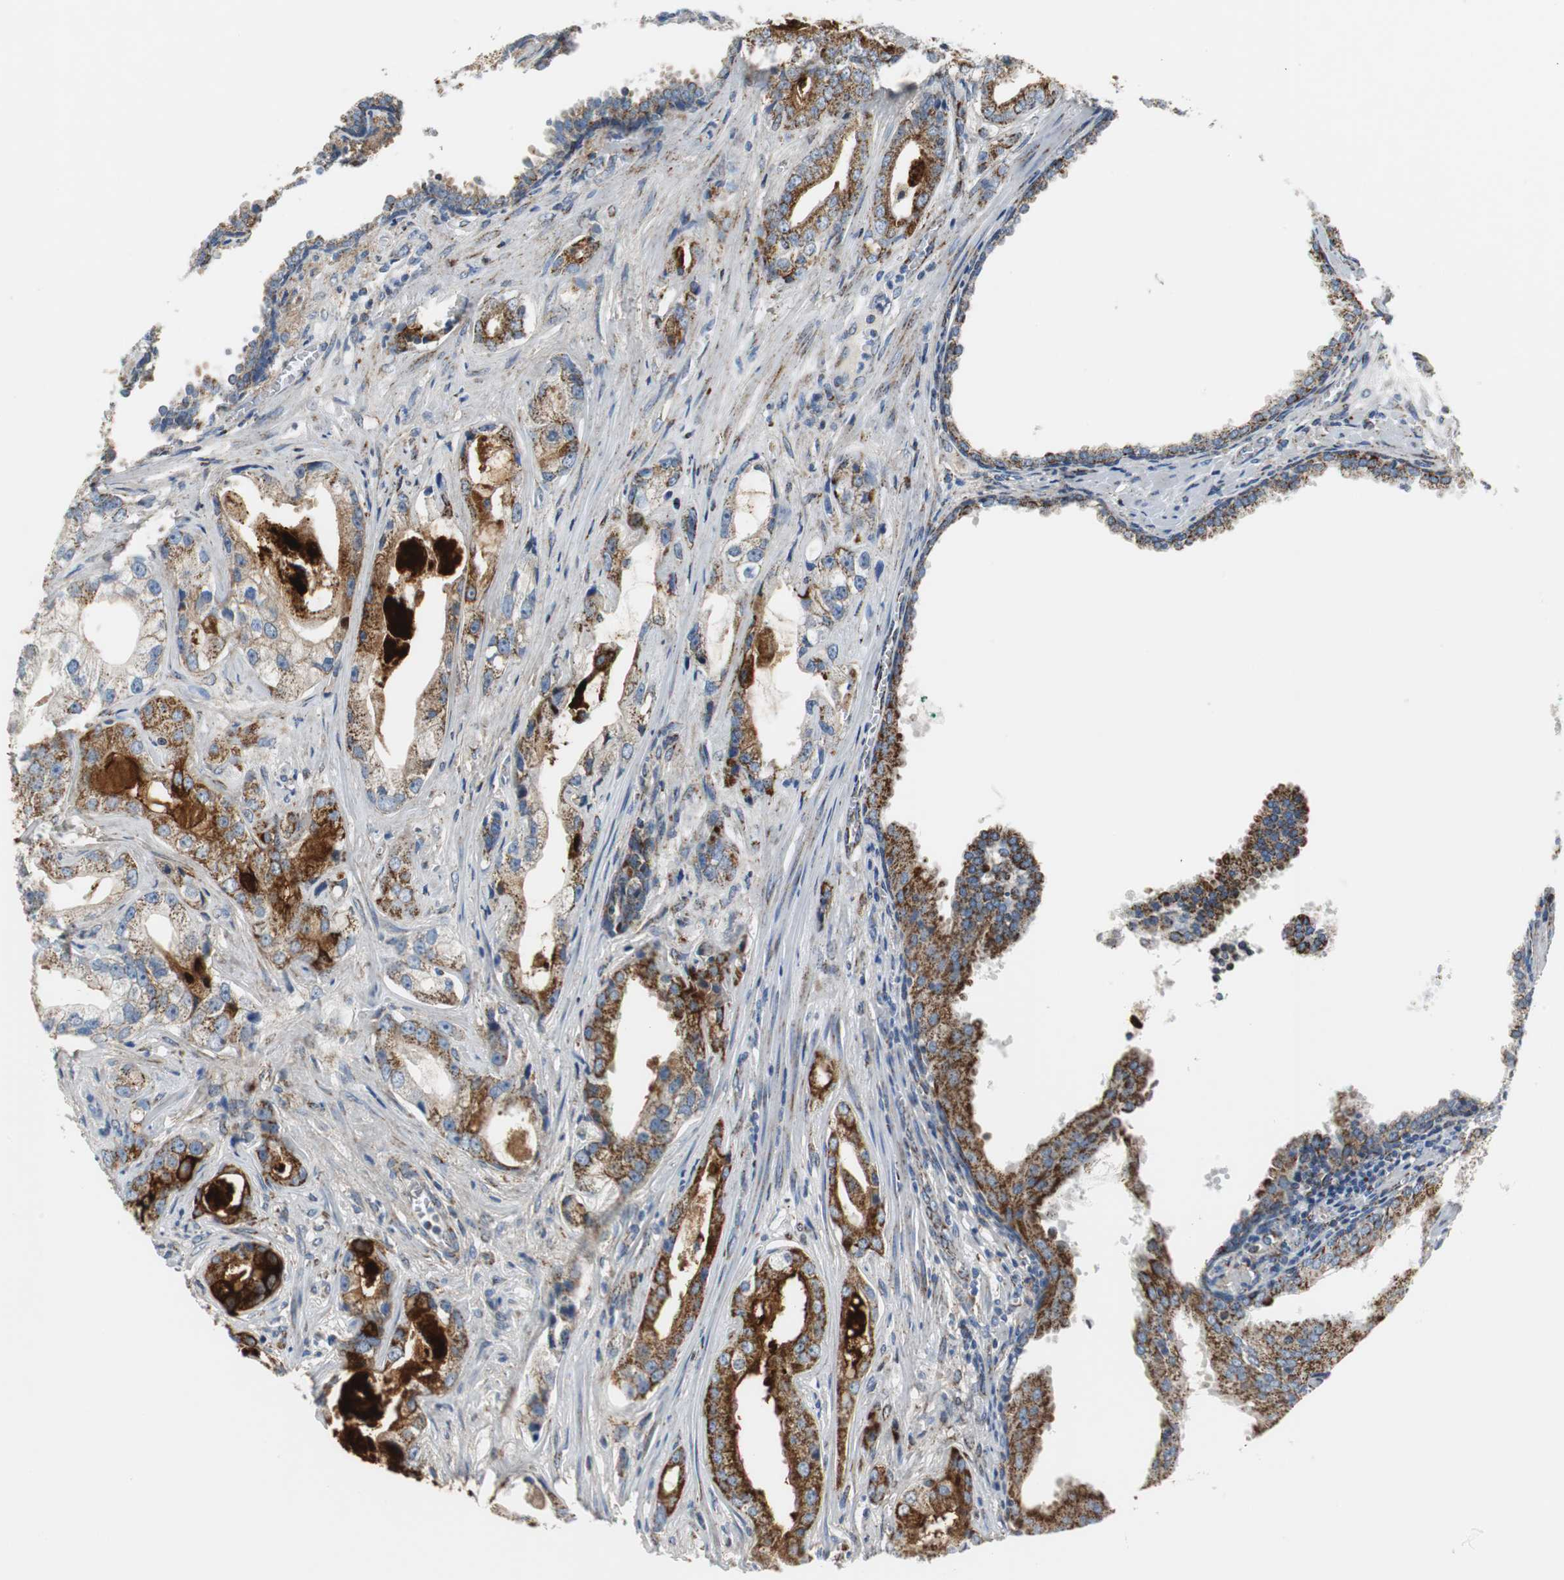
{"staining": {"intensity": "strong", "quantity": ">75%", "location": "cytoplasmic/membranous"}, "tissue": "prostate cancer", "cell_type": "Tumor cells", "image_type": "cancer", "snomed": [{"axis": "morphology", "description": "Adenocarcinoma, Low grade"}, {"axis": "topography", "description": "Prostate"}], "caption": "About >75% of tumor cells in human adenocarcinoma (low-grade) (prostate) reveal strong cytoplasmic/membranous protein positivity as visualized by brown immunohistochemical staining.", "gene": "C1QTNF7", "patient": {"sex": "male", "age": 59}}